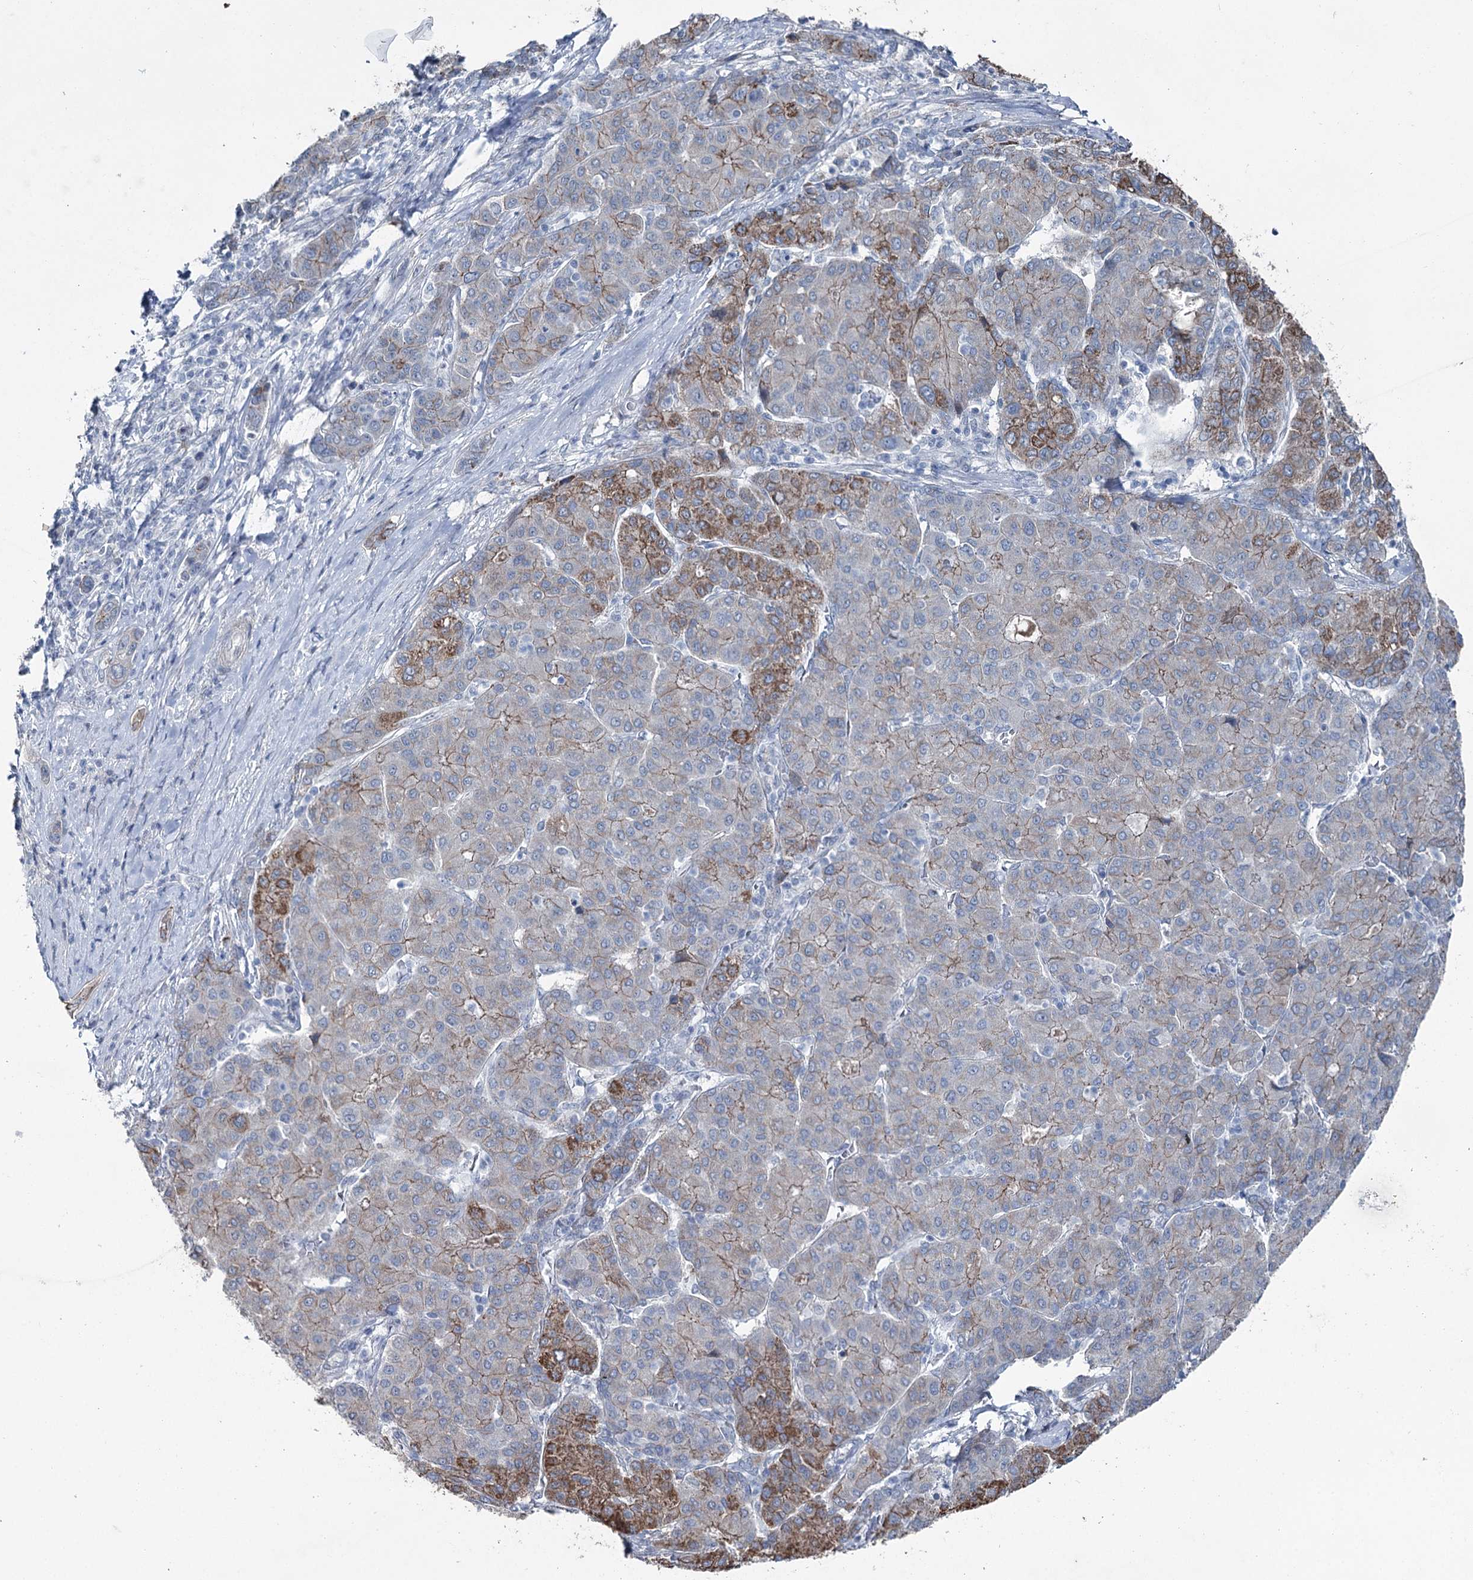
{"staining": {"intensity": "moderate", "quantity": "25%-75%", "location": "cytoplasmic/membranous"}, "tissue": "liver cancer", "cell_type": "Tumor cells", "image_type": "cancer", "snomed": [{"axis": "morphology", "description": "Carcinoma, Hepatocellular, NOS"}, {"axis": "topography", "description": "Liver"}], "caption": "Protein expression analysis of human hepatocellular carcinoma (liver) reveals moderate cytoplasmic/membranous staining in approximately 25%-75% of tumor cells.", "gene": "FAM120B", "patient": {"sex": "male", "age": 65}}